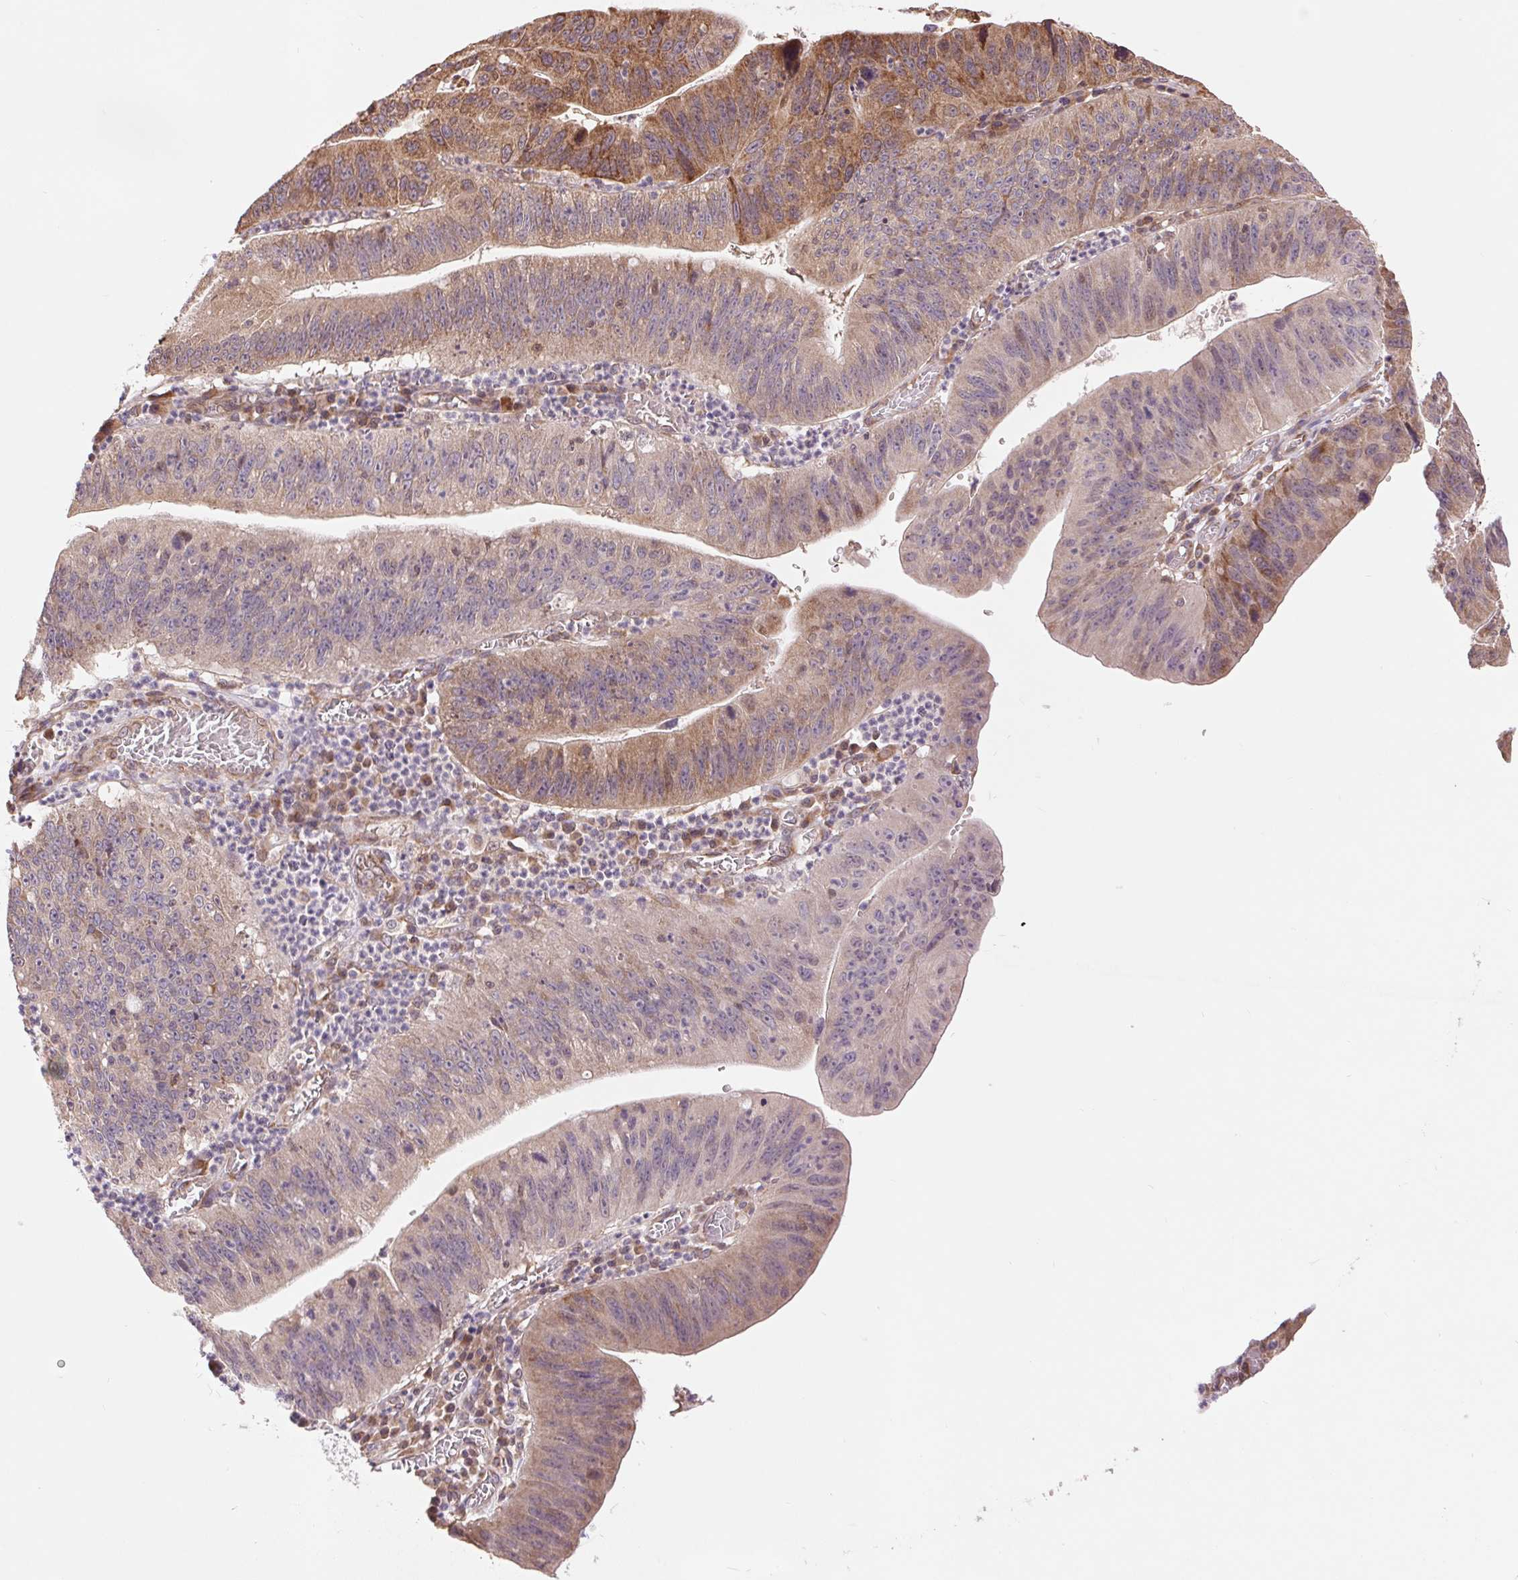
{"staining": {"intensity": "moderate", "quantity": "<25%", "location": "cytoplasmic/membranous"}, "tissue": "stomach cancer", "cell_type": "Tumor cells", "image_type": "cancer", "snomed": [{"axis": "morphology", "description": "Adenocarcinoma, NOS"}, {"axis": "topography", "description": "Stomach"}], "caption": "This is a micrograph of immunohistochemistry staining of stomach adenocarcinoma, which shows moderate positivity in the cytoplasmic/membranous of tumor cells.", "gene": "BTF3L4", "patient": {"sex": "male", "age": 59}}